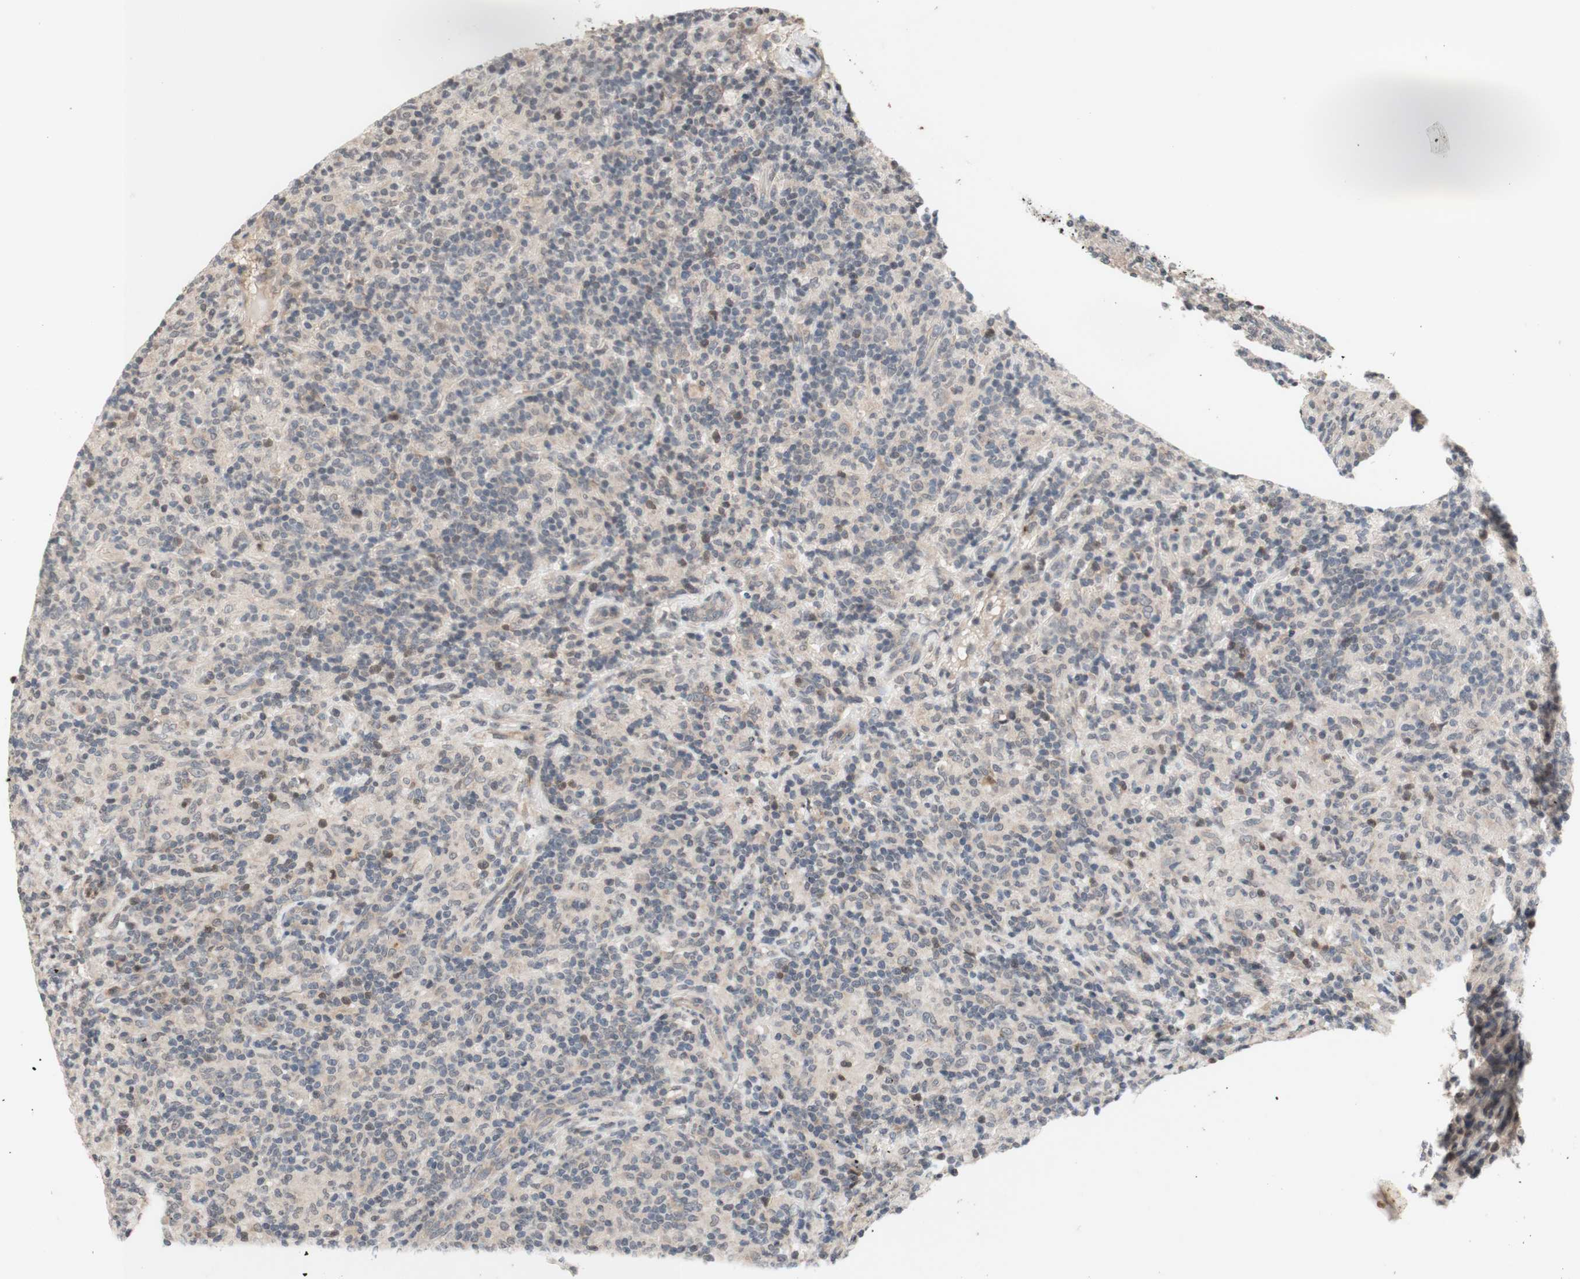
{"staining": {"intensity": "negative", "quantity": "none", "location": "none"}, "tissue": "lymphoma", "cell_type": "Tumor cells", "image_type": "cancer", "snomed": [{"axis": "morphology", "description": "Hodgkin's disease, NOS"}, {"axis": "topography", "description": "Lymph node"}], "caption": "IHC photomicrograph of neoplastic tissue: human Hodgkin's disease stained with DAB (3,3'-diaminobenzidine) displays no significant protein staining in tumor cells.", "gene": "CD55", "patient": {"sex": "male", "age": 70}}